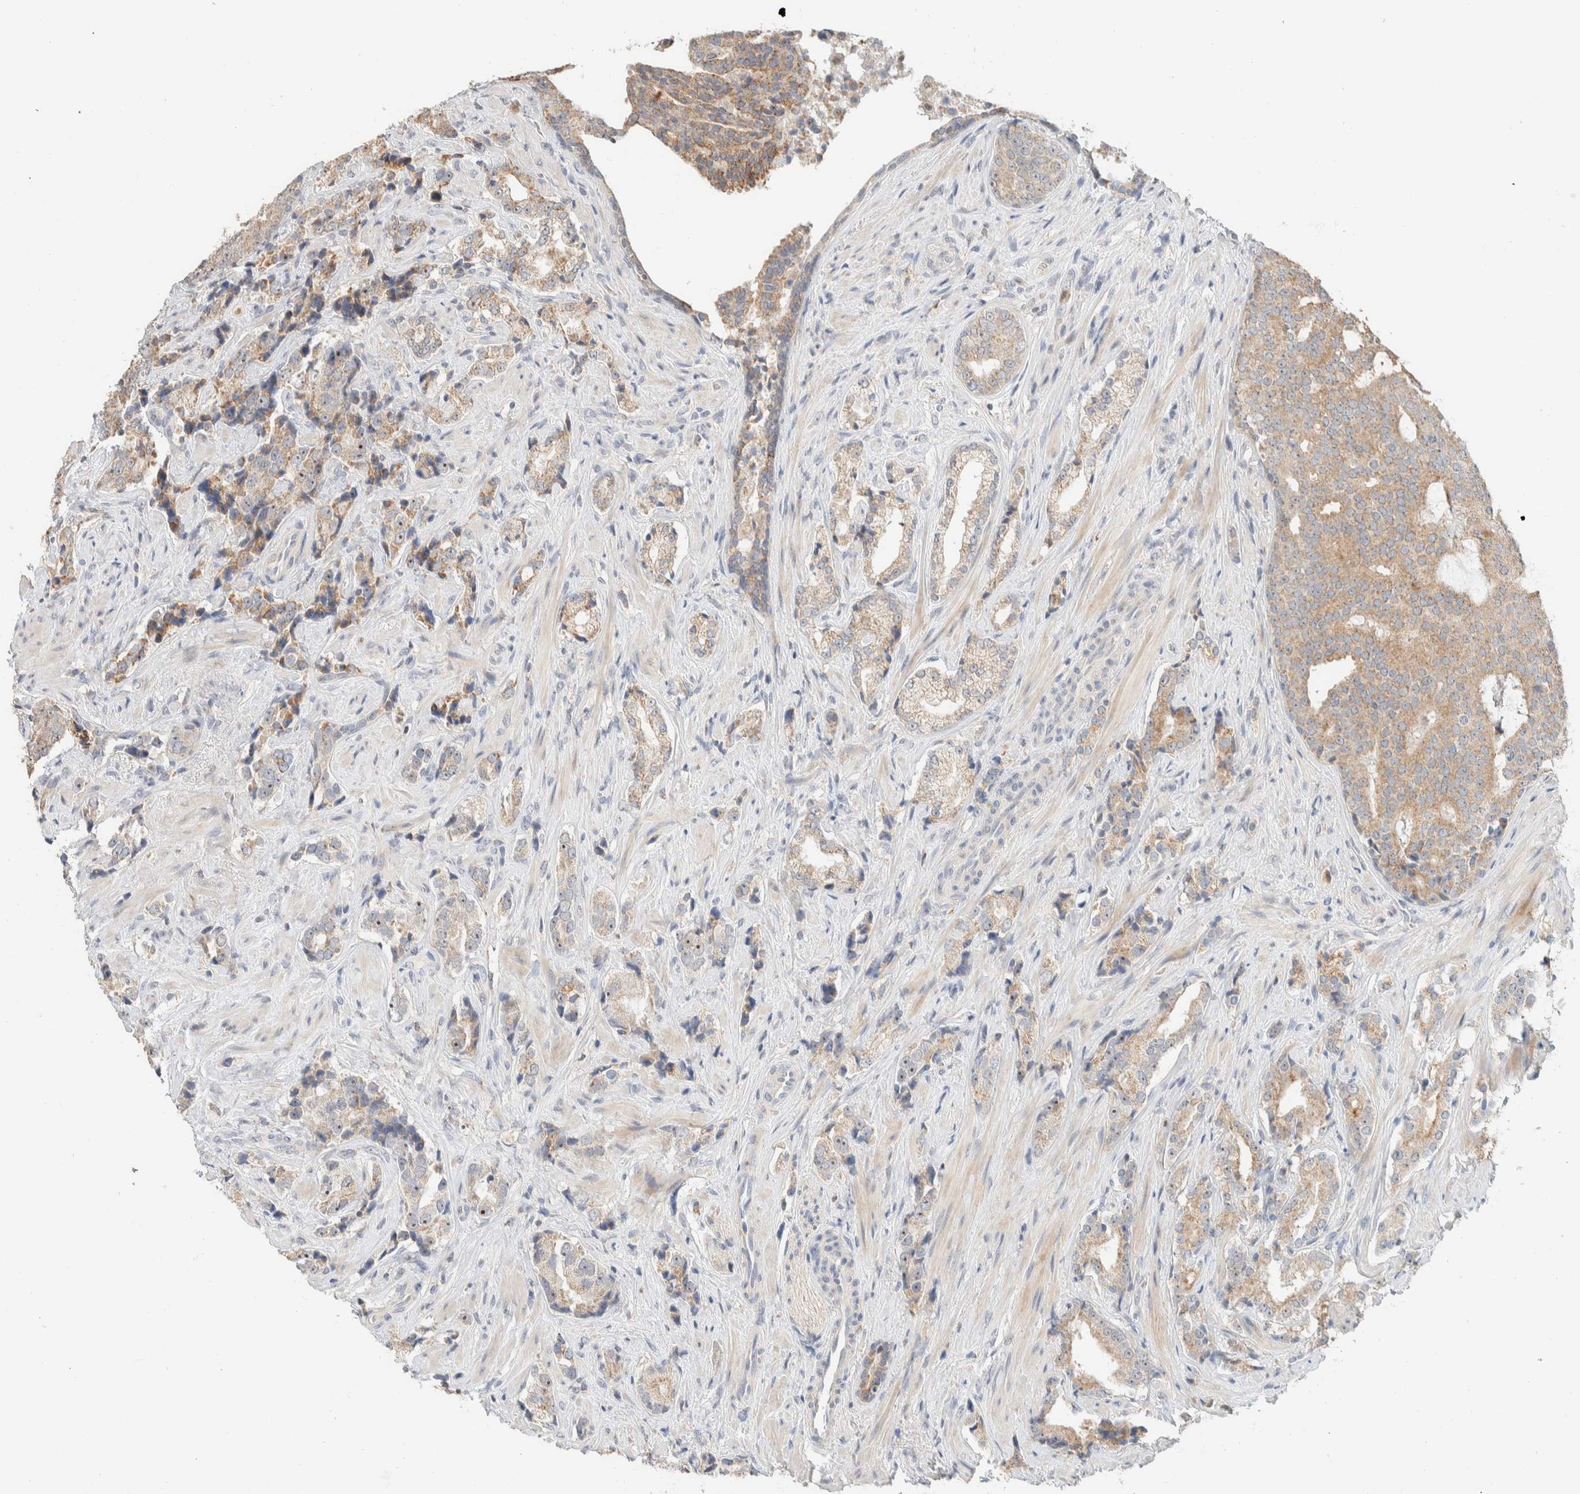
{"staining": {"intensity": "moderate", "quantity": "25%-75%", "location": "cytoplasmic/membranous"}, "tissue": "prostate cancer", "cell_type": "Tumor cells", "image_type": "cancer", "snomed": [{"axis": "morphology", "description": "Adenocarcinoma, High grade"}, {"axis": "topography", "description": "Prostate"}], "caption": "Prostate cancer (adenocarcinoma (high-grade)) was stained to show a protein in brown. There is medium levels of moderate cytoplasmic/membranous positivity in about 25%-75% of tumor cells.", "gene": "HDHD3", "patient": {"sex": "male", "age": 71}}